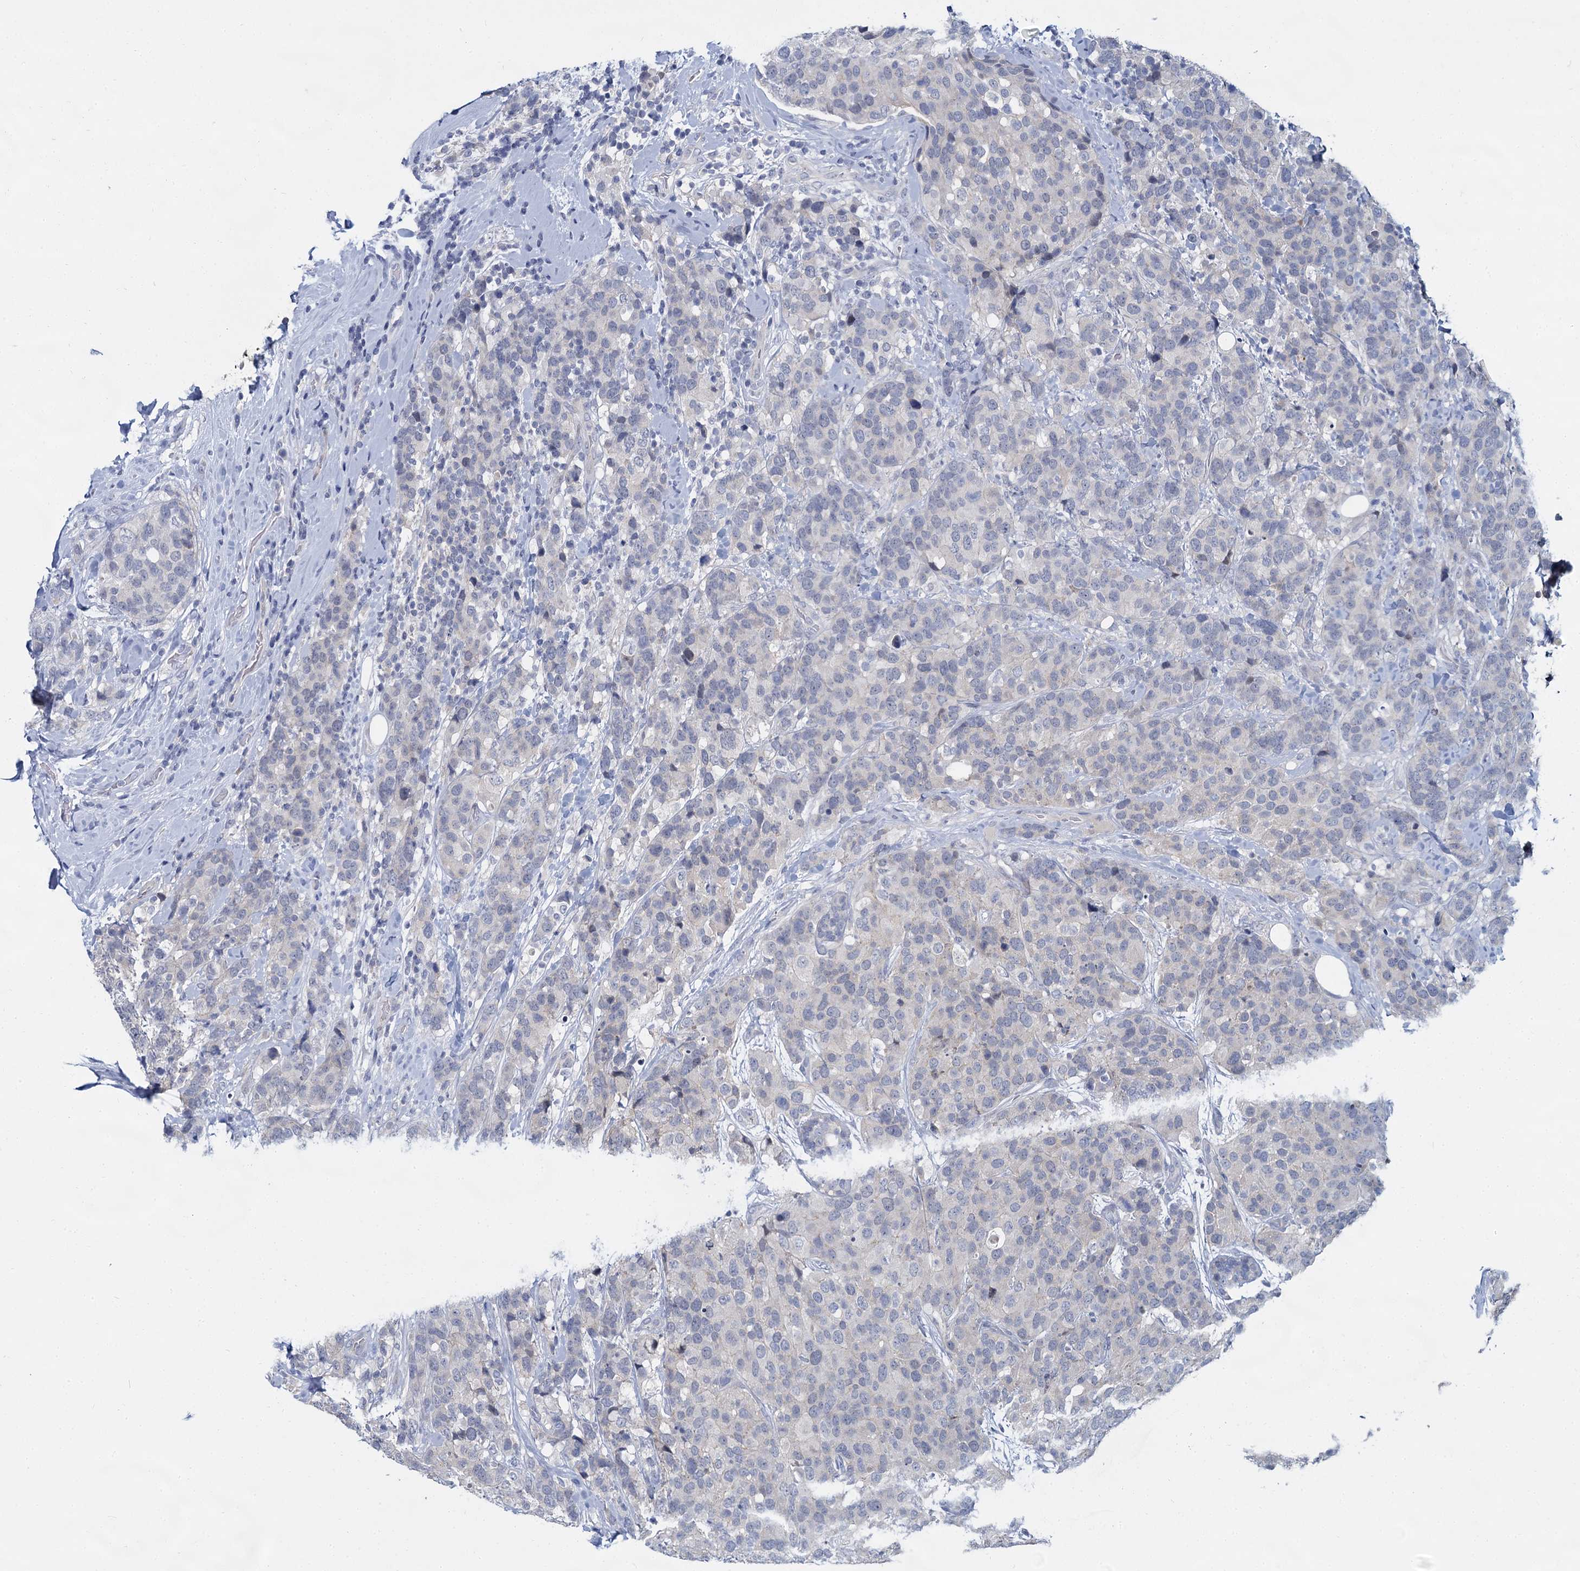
{"staining": {"intensity": "negative", "quantity": "none", "location": "none"}, "tissue": "breast cancer", "cell_type": "Tumor cells", "image_type": "cancer", "snomed": [{"axis": "morphology", "description": "Lobular carcinoma"}, {"axis": "topography", "description": "Breast"}], "caption": "Protein analysis of breast cancer displays no significant positivity in tumor cells.", "gene": "ACRBP", "patient": {"sex": "female", "age": 59}}